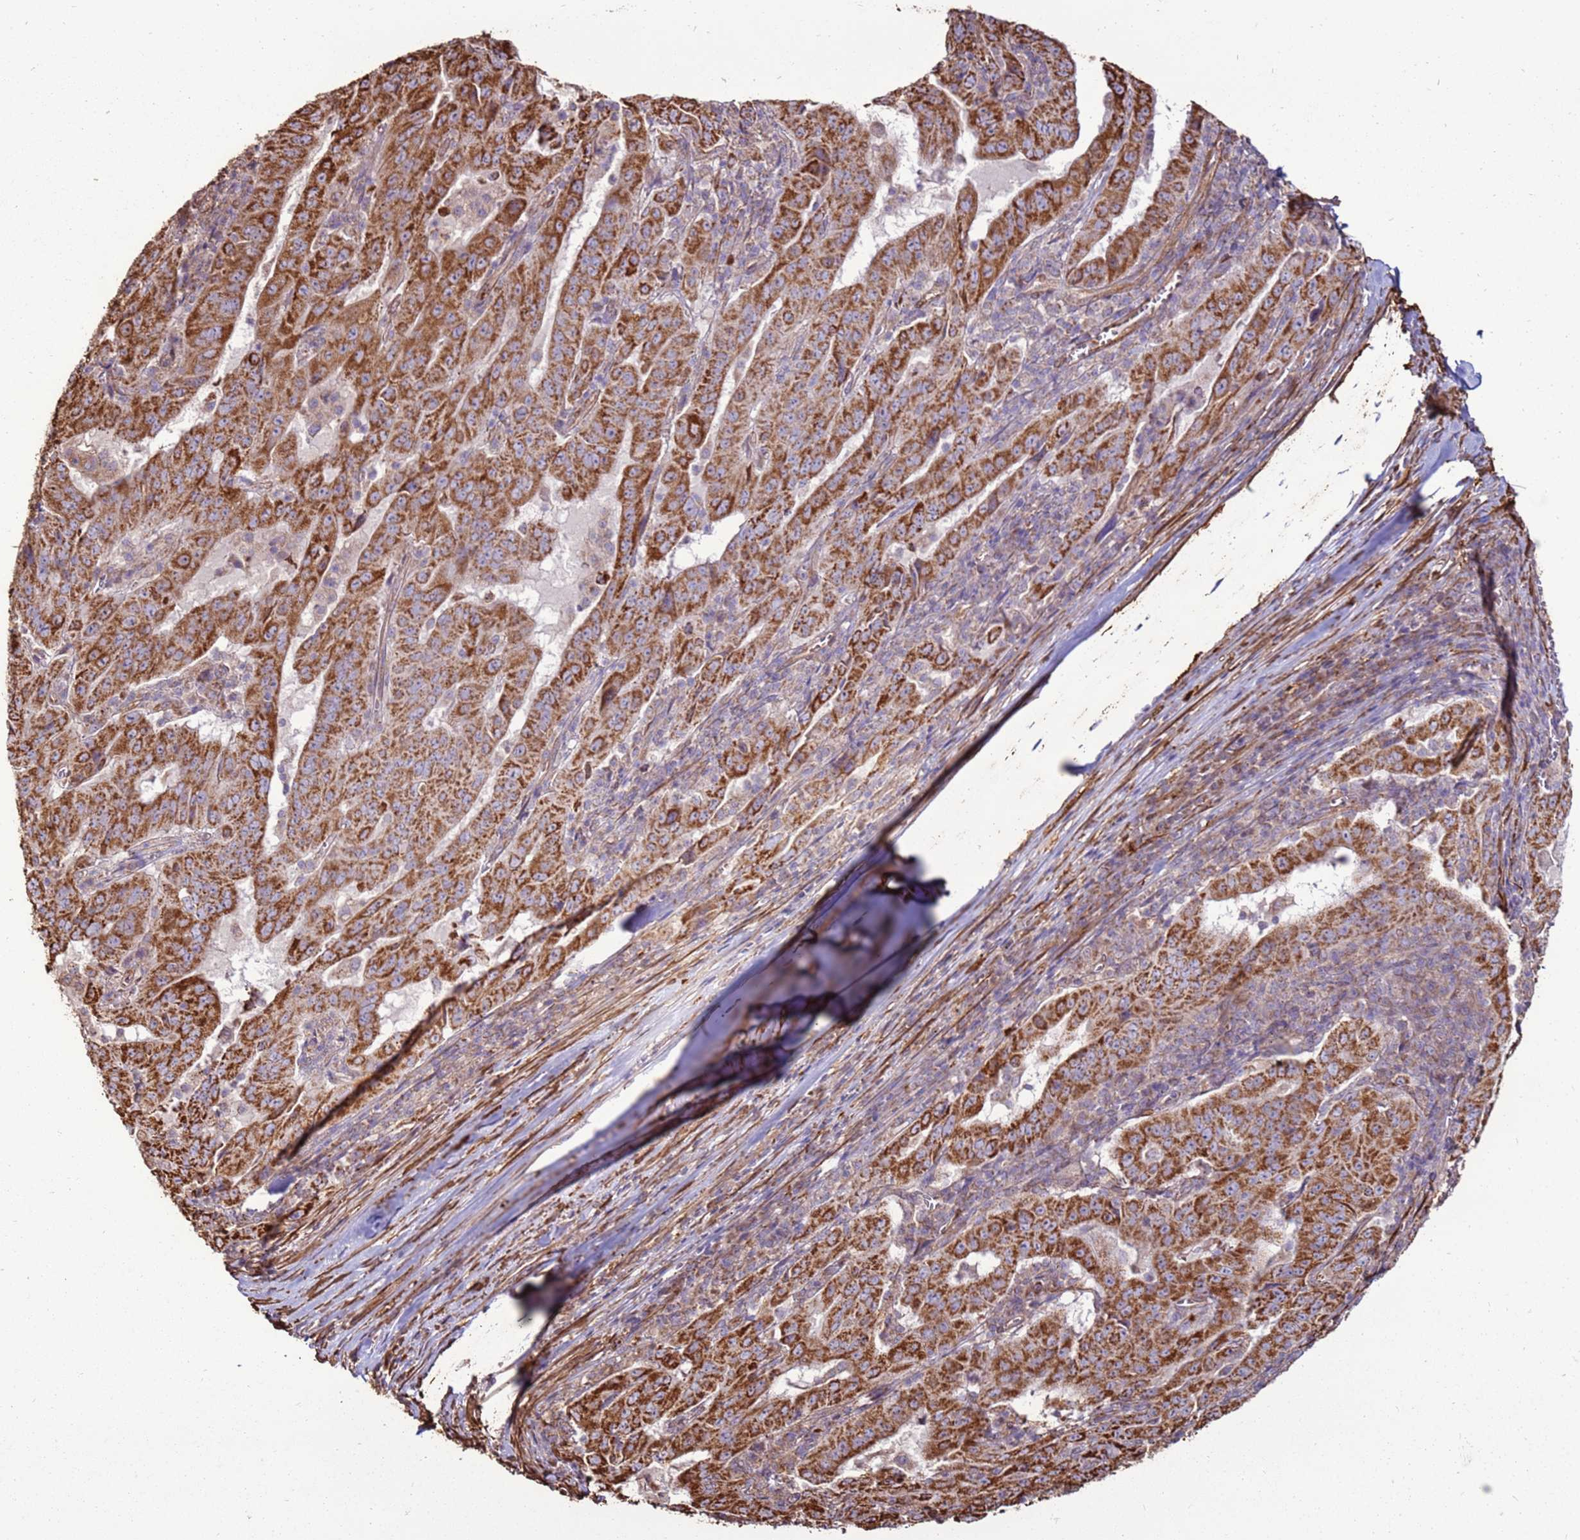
{"staining": {"intensity": "strong", "quantity": ">75%", "location": "cytoplasmic/membranous"}, "tissue": "pancreatic cancer", "cell_type": "Tumor cells", "image_type": "cancer", "snomed": [{"axis": "morphology", "description": "Adenocarcinoma, NOS"}, {"axis": "topography", "description": "Pancreas"}], "caption": "Adenocarcinoma (pancreatic) stained with IHC exhibits strong cytoplasmic/membranous expression in approximately >75% of tumor cells.", "gene": "DDX59", "patient": {"sex": "male", "age": 63}}